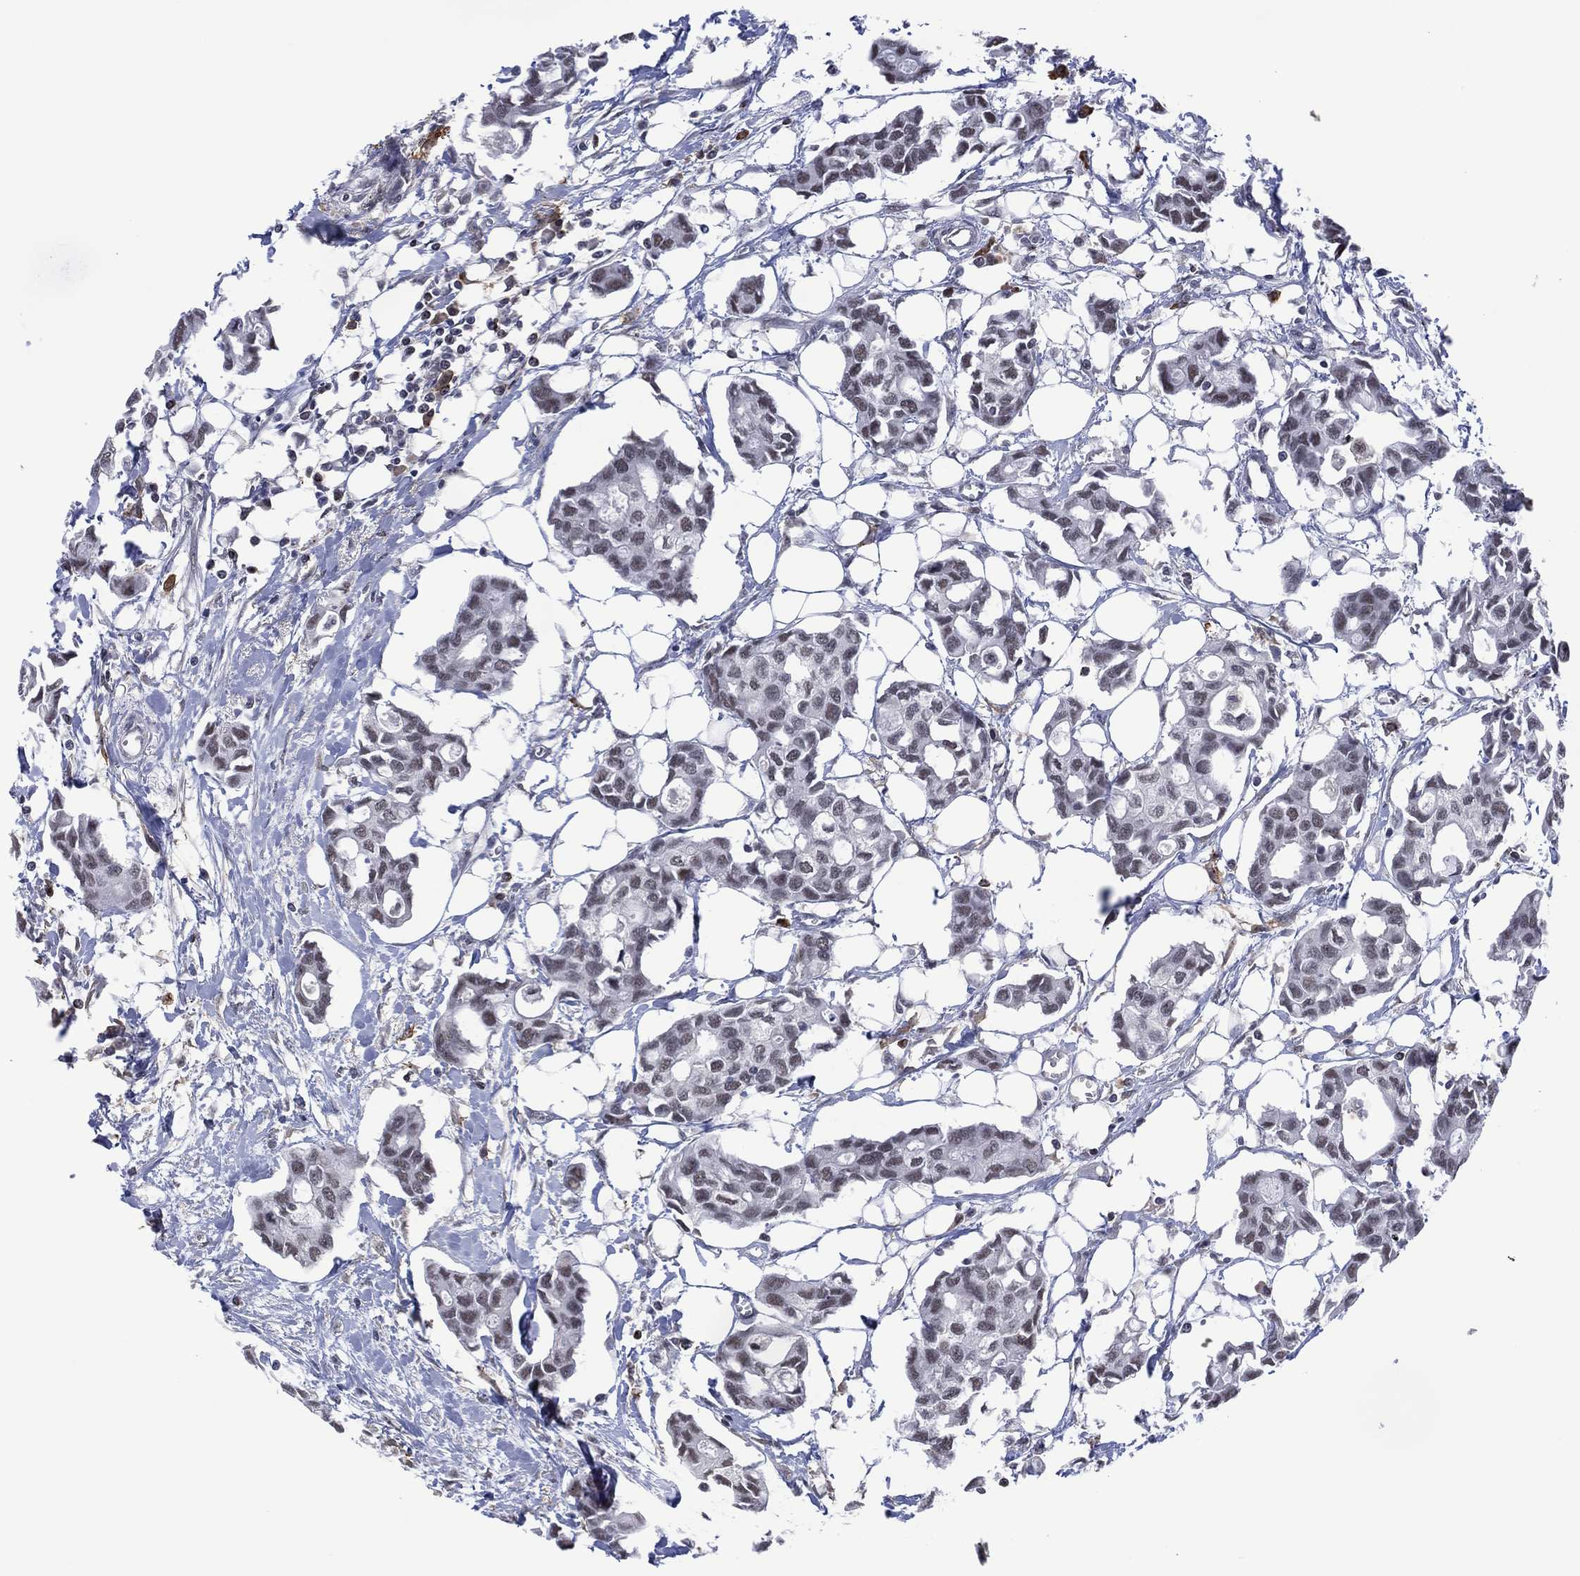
{"staining": {"intensity": "negative", "quantity": "none", "location": "none"}, "tissue": "breast cancer", "cell_type": "Tumor cells", "image_type": "cancer", "snomed": [{"axis": "morphology", "description": "Duct carcinoma"}, {"axis": "topography", "description": "Breast"}], "caption": "Breast infiltrating ductal carcinoma stained for a protein using immunohistochemistry (IHC) displays no expression tumor cells.", "gene": "DPP4", "patient": {"sex": "female", "age": 83}}